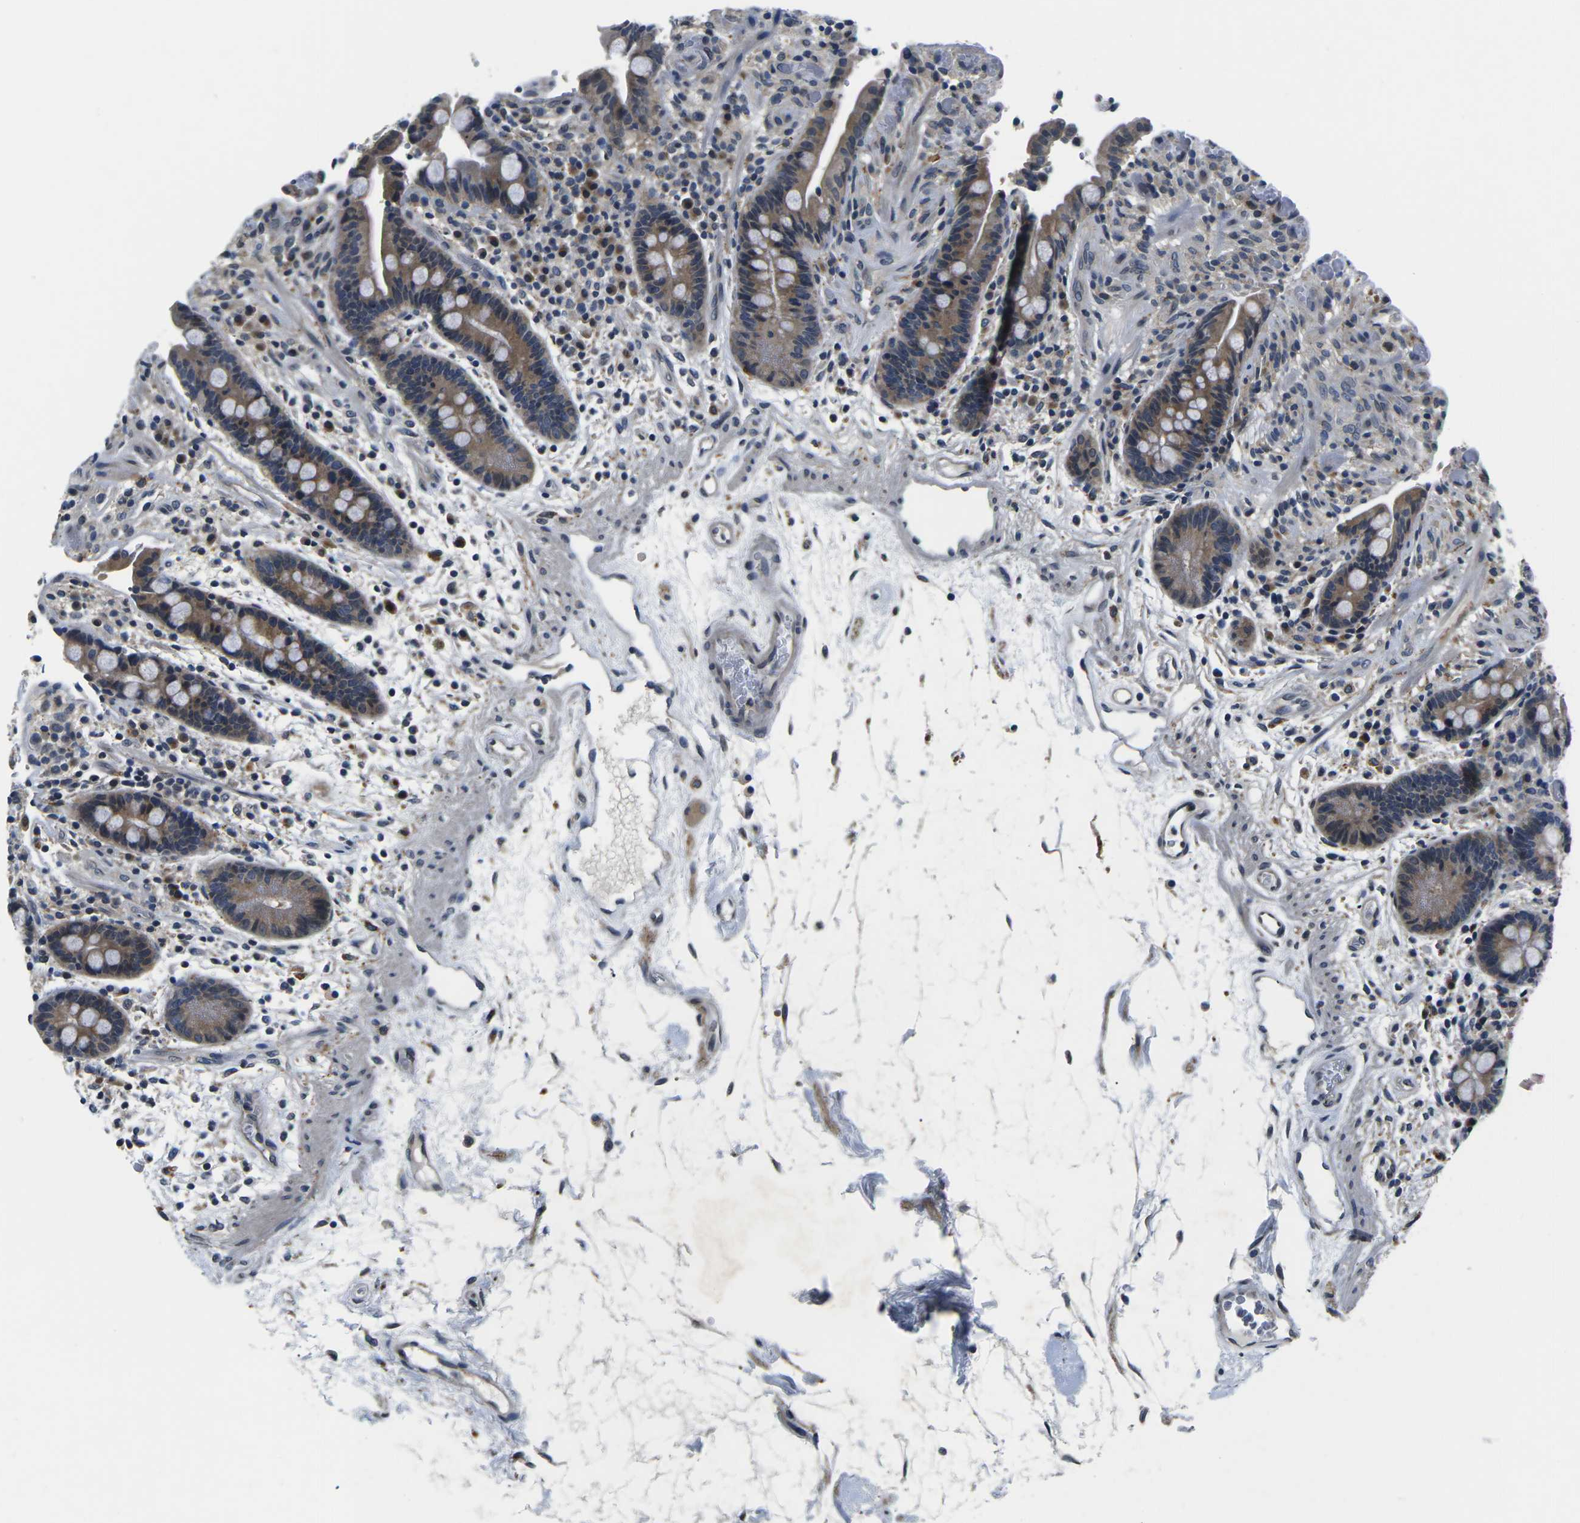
{"staining": {"intensity": "weak", "quantity": "25%-75%", "location": "cytoplasmic/membranous,nuclear"}, "tissue": "colon", "cell_type": "Endothelial cells", "image_type": "normal", "snomed": [{"axis": "morphology", "description": "Normal tissue, NOS"}, {"axis": "topography", "description": "Colon"}], "caption": "Protein analysis of normal colon exhibits weak cytoplasmic/membranous,nuclear staining in approximately 25%-75% of endothelial cells. Using DAB (brown) and hematoxylin (blue) stains, captured at high magnification using brightfield microscopy.", "gene": "SNX10", "patient": {"sex": "male", "age": 73}}